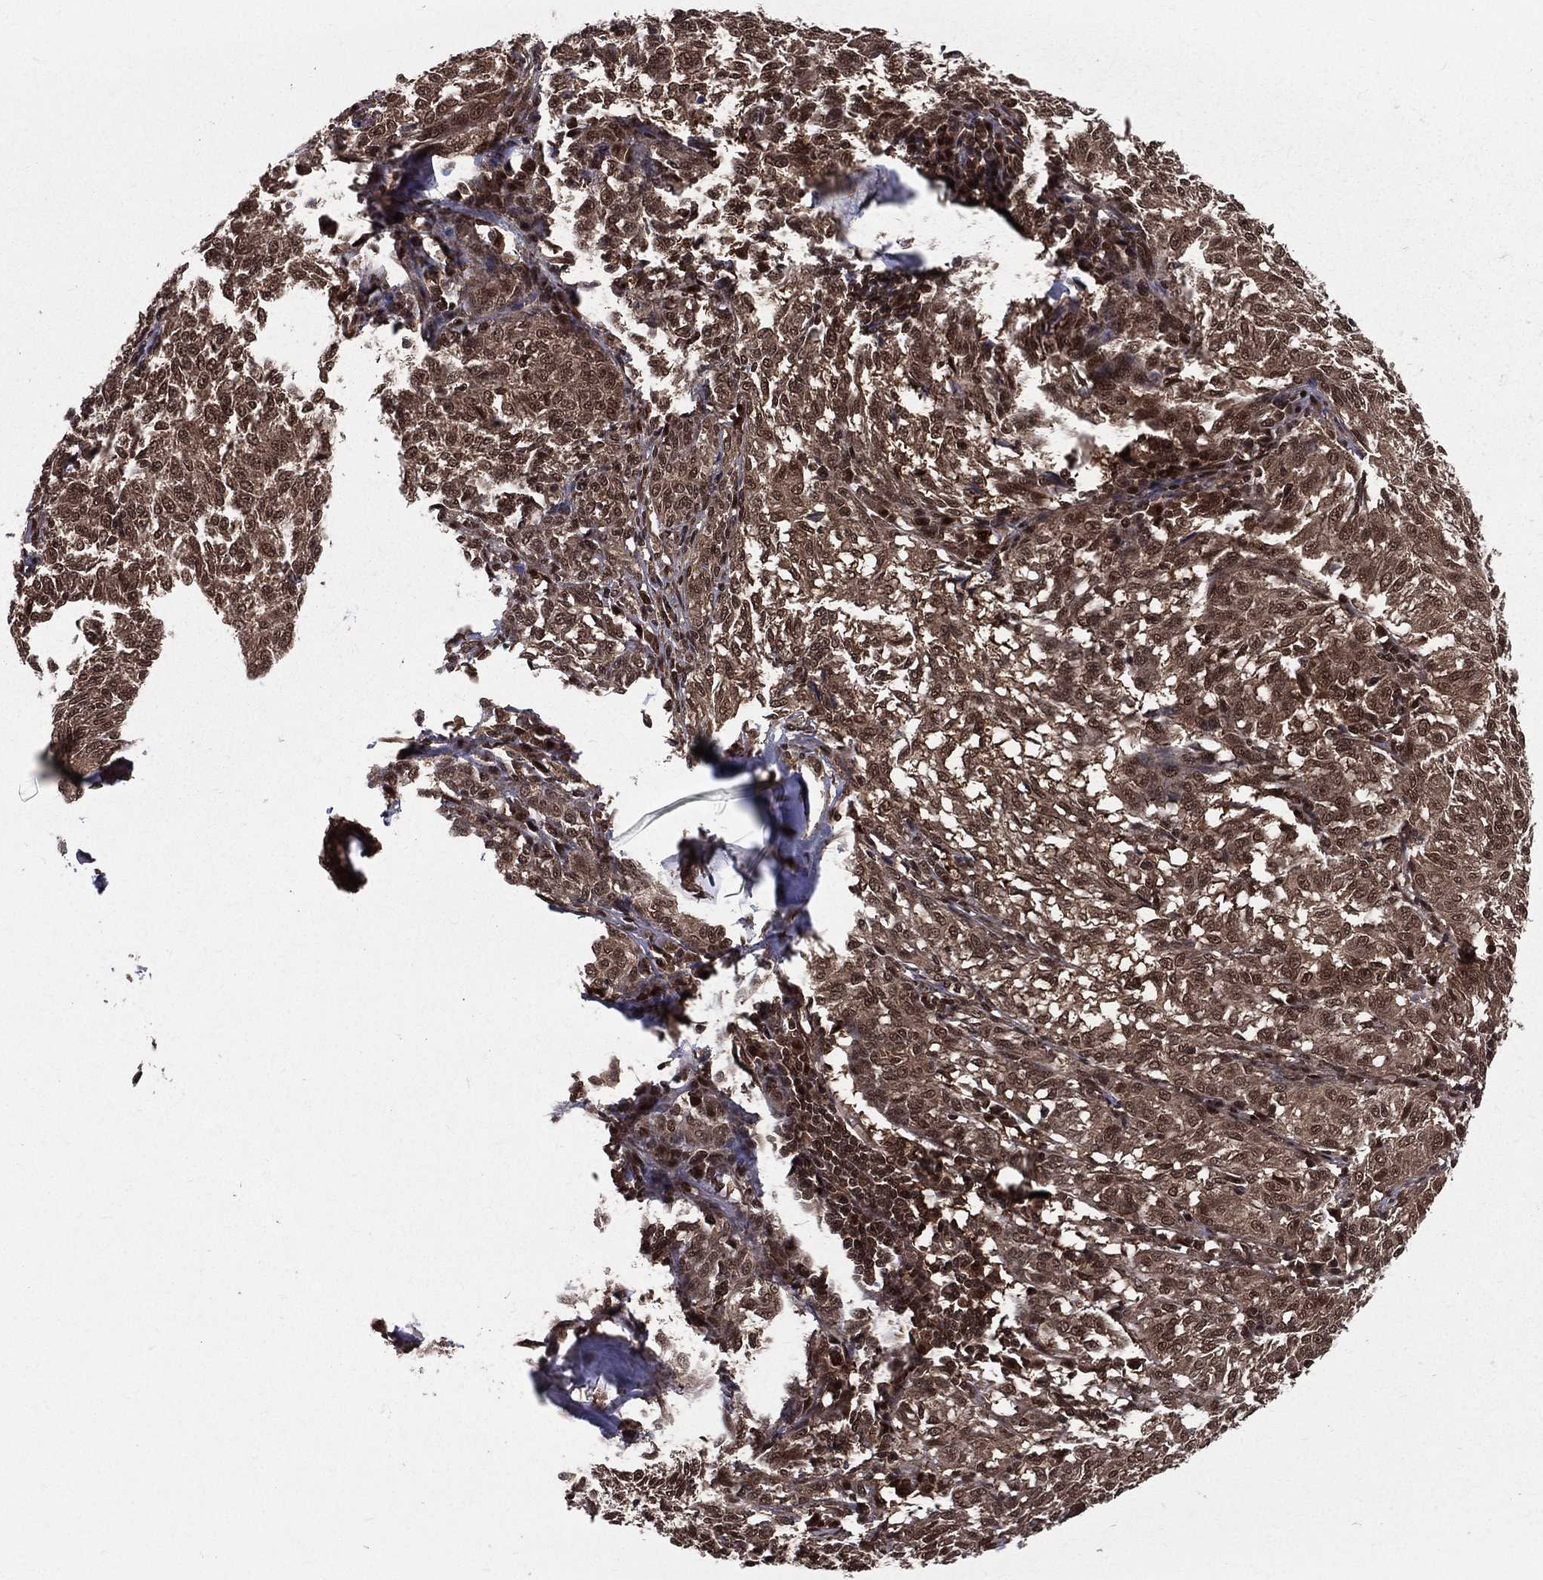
{"staining": {"intensity": "moderate", "quantity": ">75%", "location": "cytoplasmic/membranous,nuclear"}, "tissue": "melanoma", "cell_type": "Tumor cells", "image_type": "cancer", "snomed": [{"axis": "morphology", "description": "Malignant melanoma, NOS"}, {"axis": "topography", "description": "Skin"}], "caption": "High-magnification brightfield microscopy of malignant melanoma stained with DAB (brown) and counterstained with hematoxylin (blue). tumor cells exhibit moderate cytoplasmic/membranous and nuclear expression is identified in about>75% of cells.", "gene": "COPS4", "patient": {"sex": "female", "age": 72}}